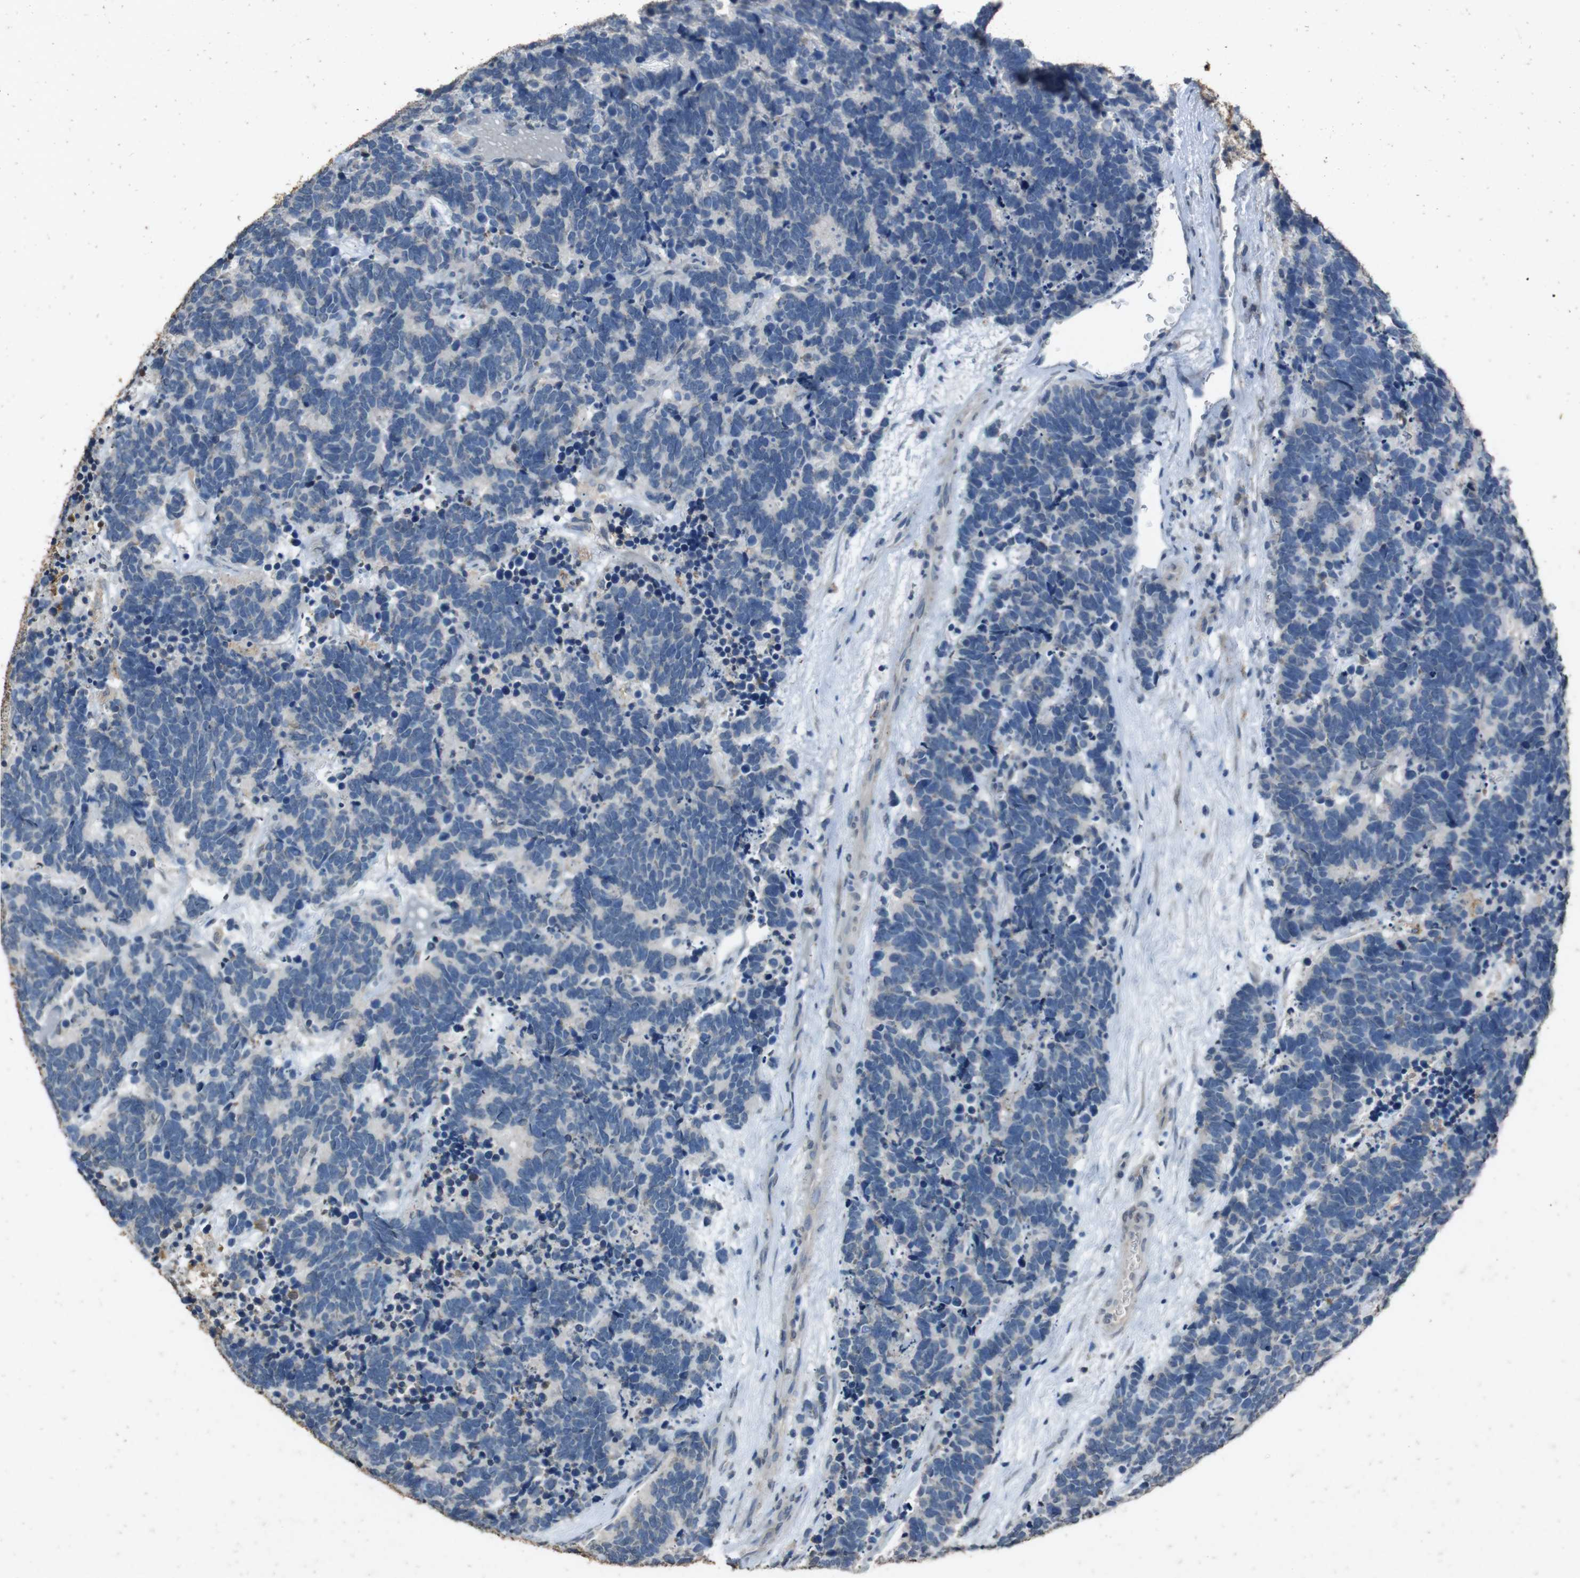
{"staining": {"intensity": "negative", "quantity": "none", "location": "none"}, "tissue": "carcinoid", "cell_type": "Tumor cells", "image_type": "cancer", "snomed": [{"axis": "morphology", "description": "Carcinoma, NOS"}, {"axis": "morphology", "description": "Carcinoid, malignant, NOS"}, {"axis": "topography", "description": "Urinary bladder"}], "caption": "Image shows no significant protein positivity in tumor cells of carcinoma.", "gene": "STBD1", "patient": {"sex": "male", "age": 57}}